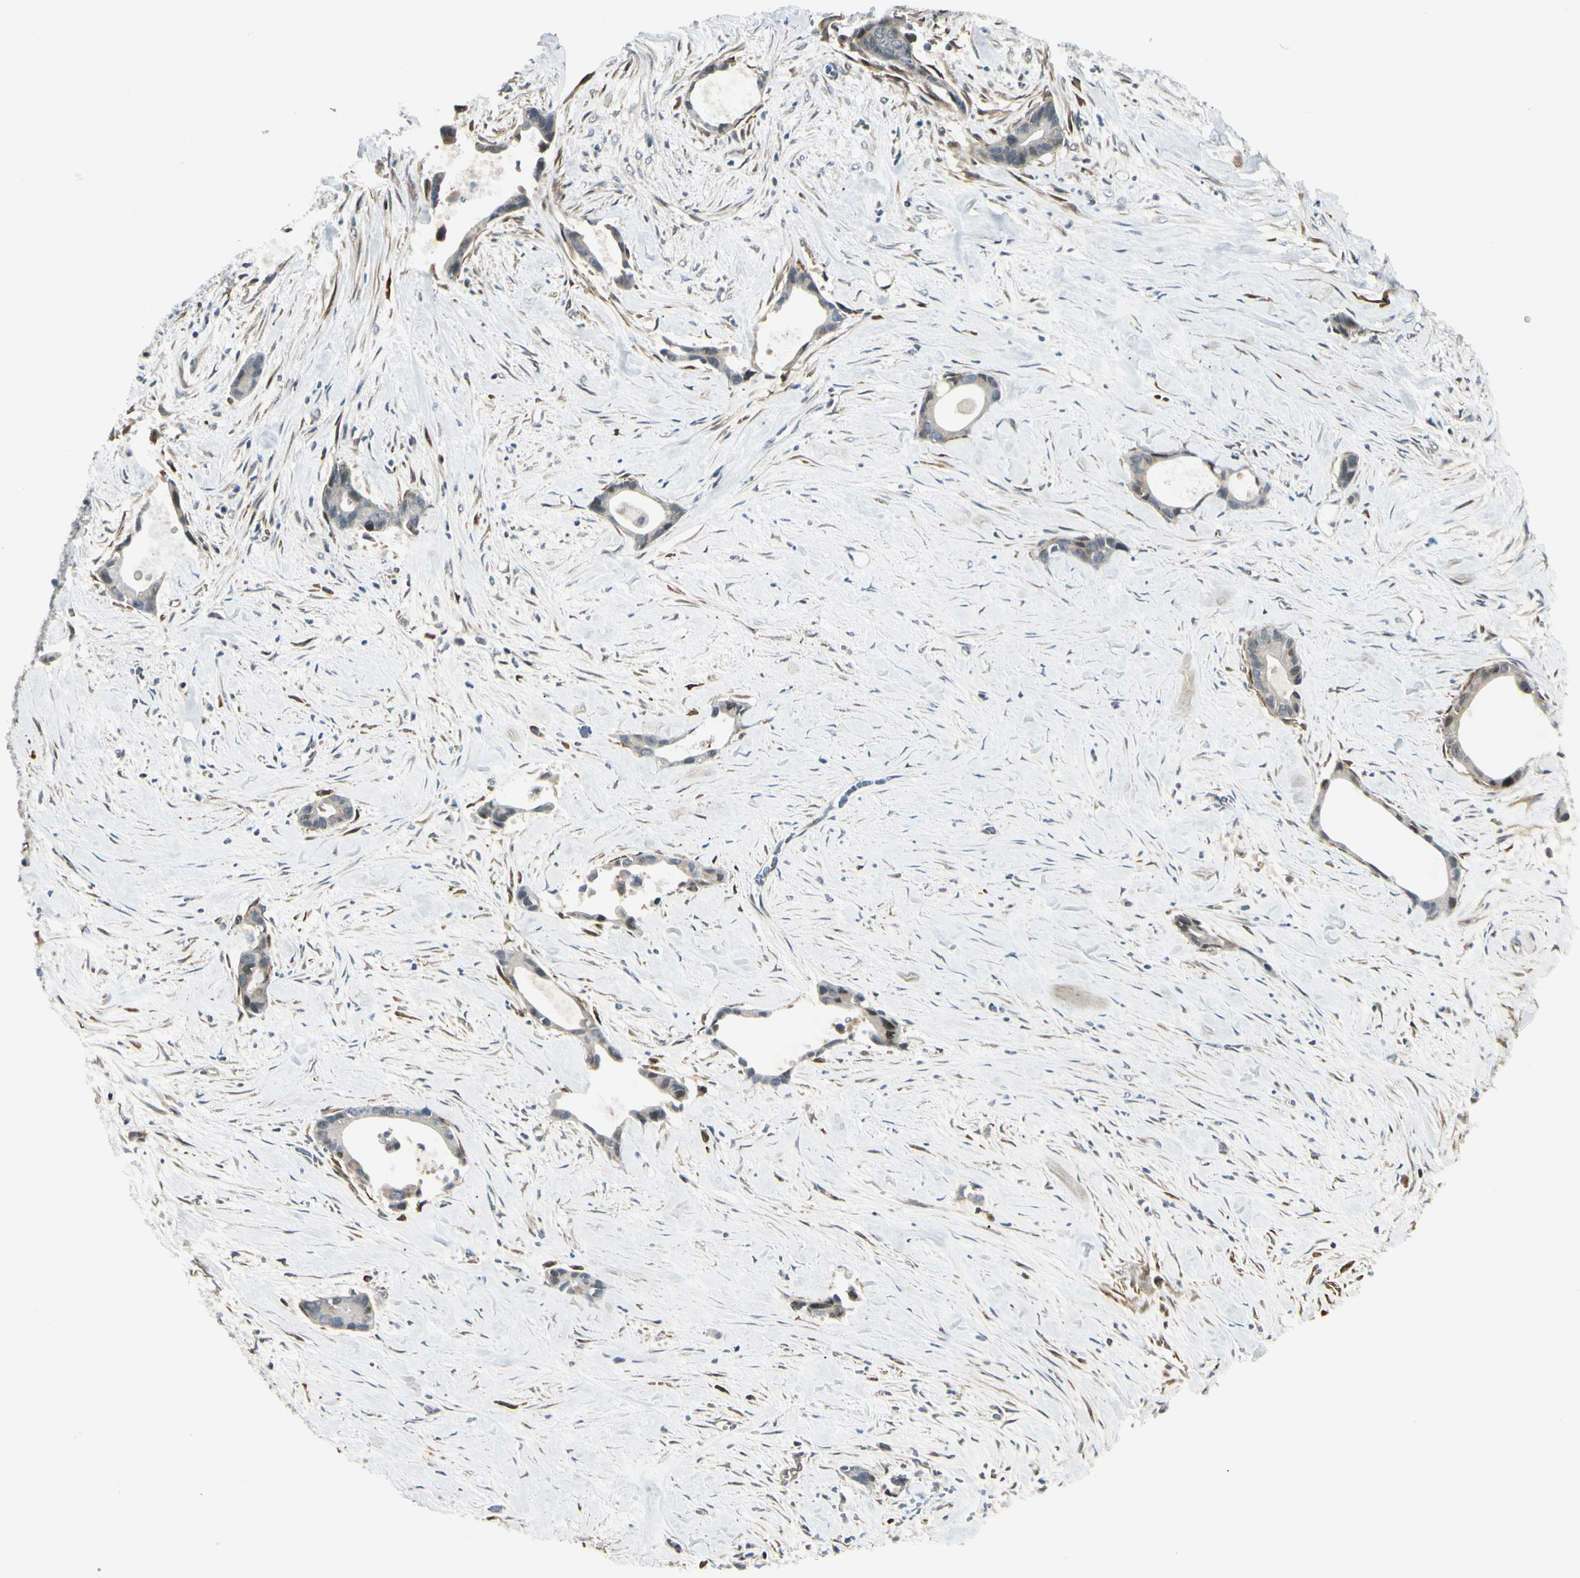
{"staining": {"intensity": "weak", "quantity": "<25%", "location": "cytoplasmic/membranous"}, "tissue": "liver cancer", "cell_type": "Tumor cells", "image_type": "cancer", "snomed": [{"axis": "morphology", "description": "Cholangiocarcinoma"}, {"axis": "topography", "description": "Liver"}], "caption": "Tumor cells show no significant staining in cholangiocarcinoma (liver).", "gene": "P4HA3", "patient": {"sex": "female", "age": 55}}